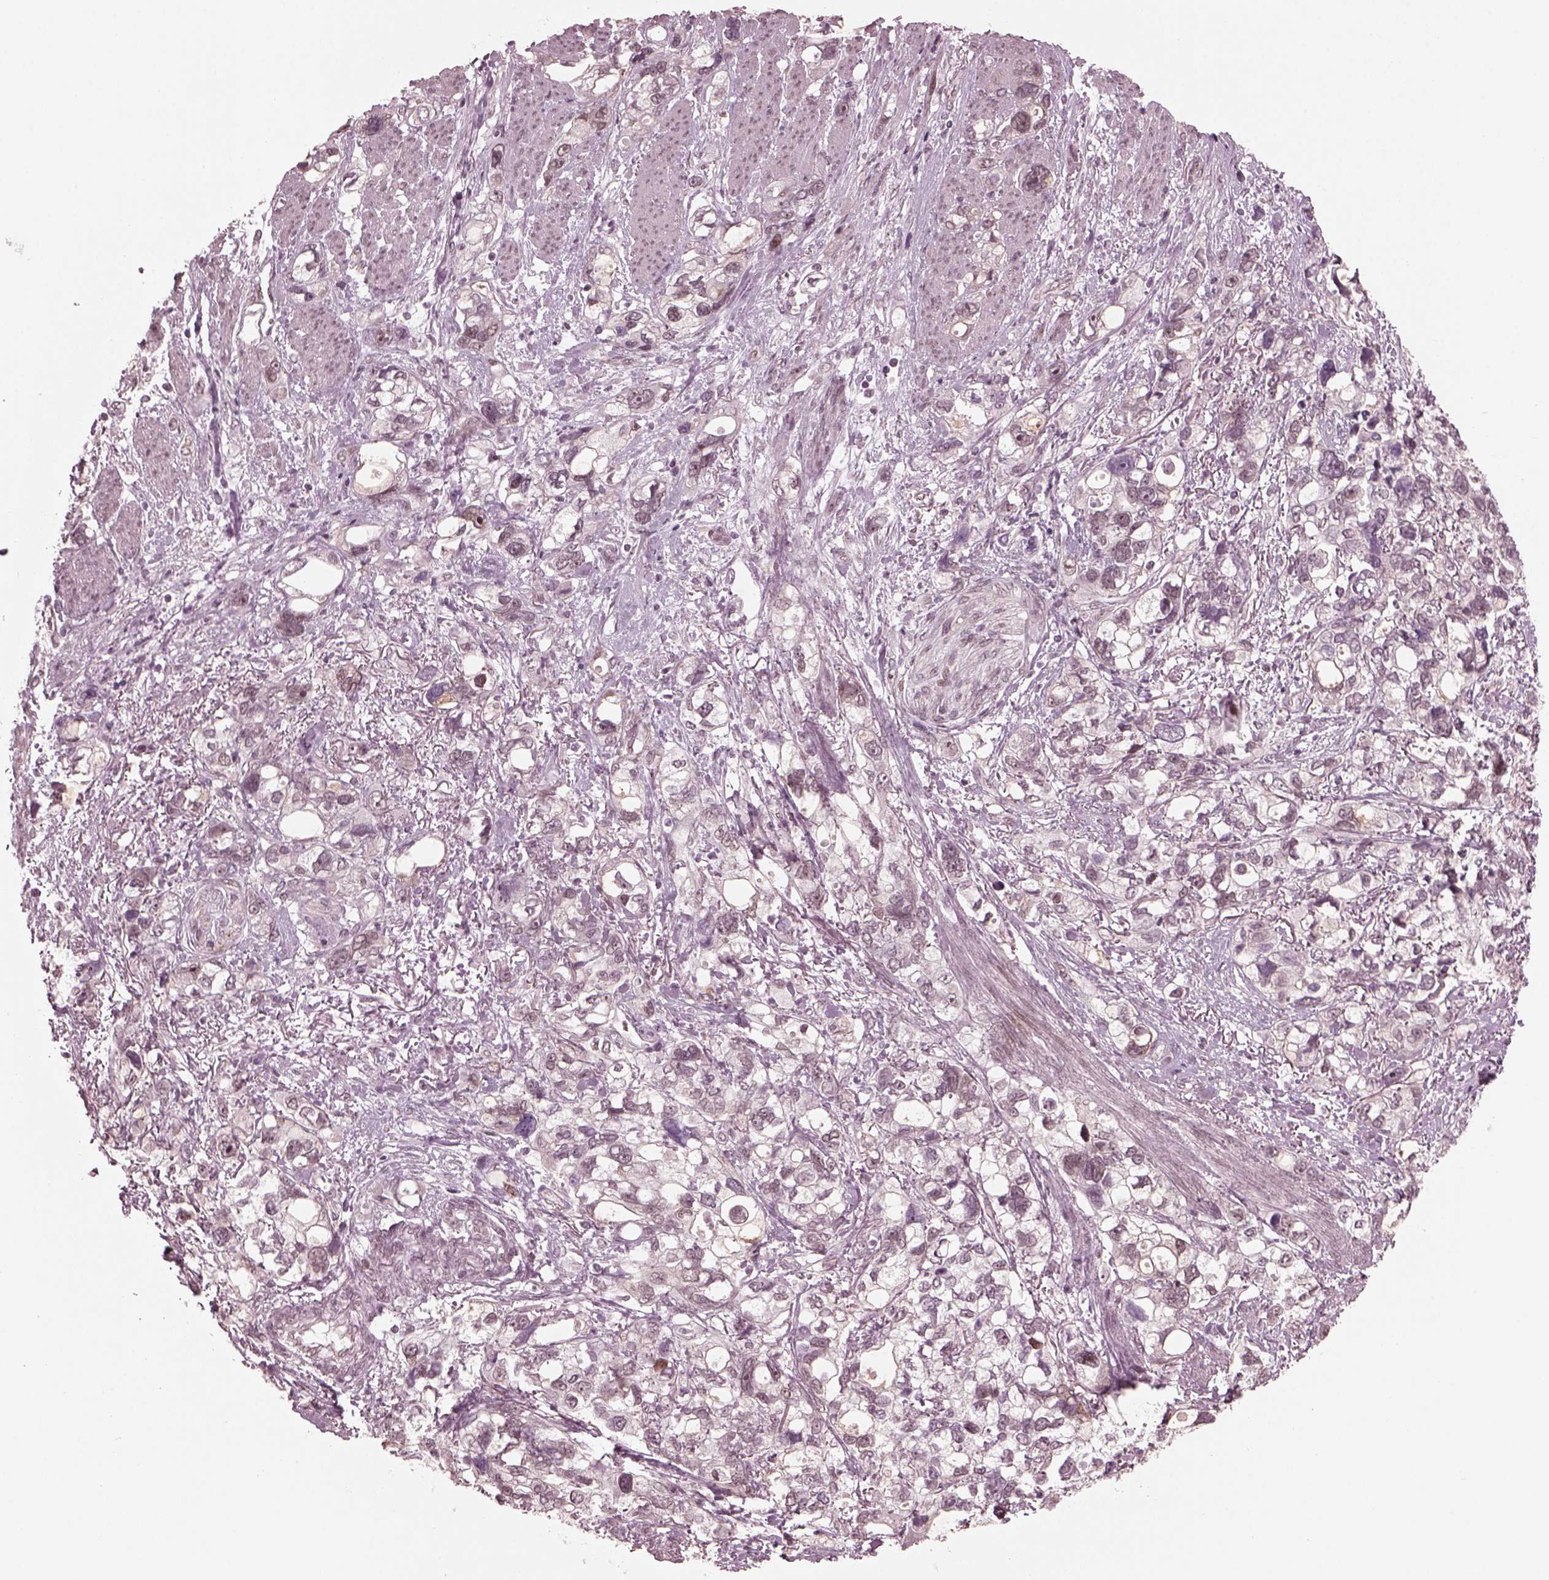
{"staining": {"intensity": "negative", "quantity": "none", "location": "none"}, "tissue": "stomach cancer", "cell_type": "Tumor cells", "image_type": "cancer", "snomed": [{"axis": "morphology", "description": "Adenocarcinoma, NOS"}, {"axis": "topography", "description": "Stomach, upper"}], "caption": "DAB immunohistochemical staining of human stomach adenocarcinoma demonstrates no significant positivity in tumor cells.", "gene": "TRIB3", "patient": {"sex": "female", "age": 81}}